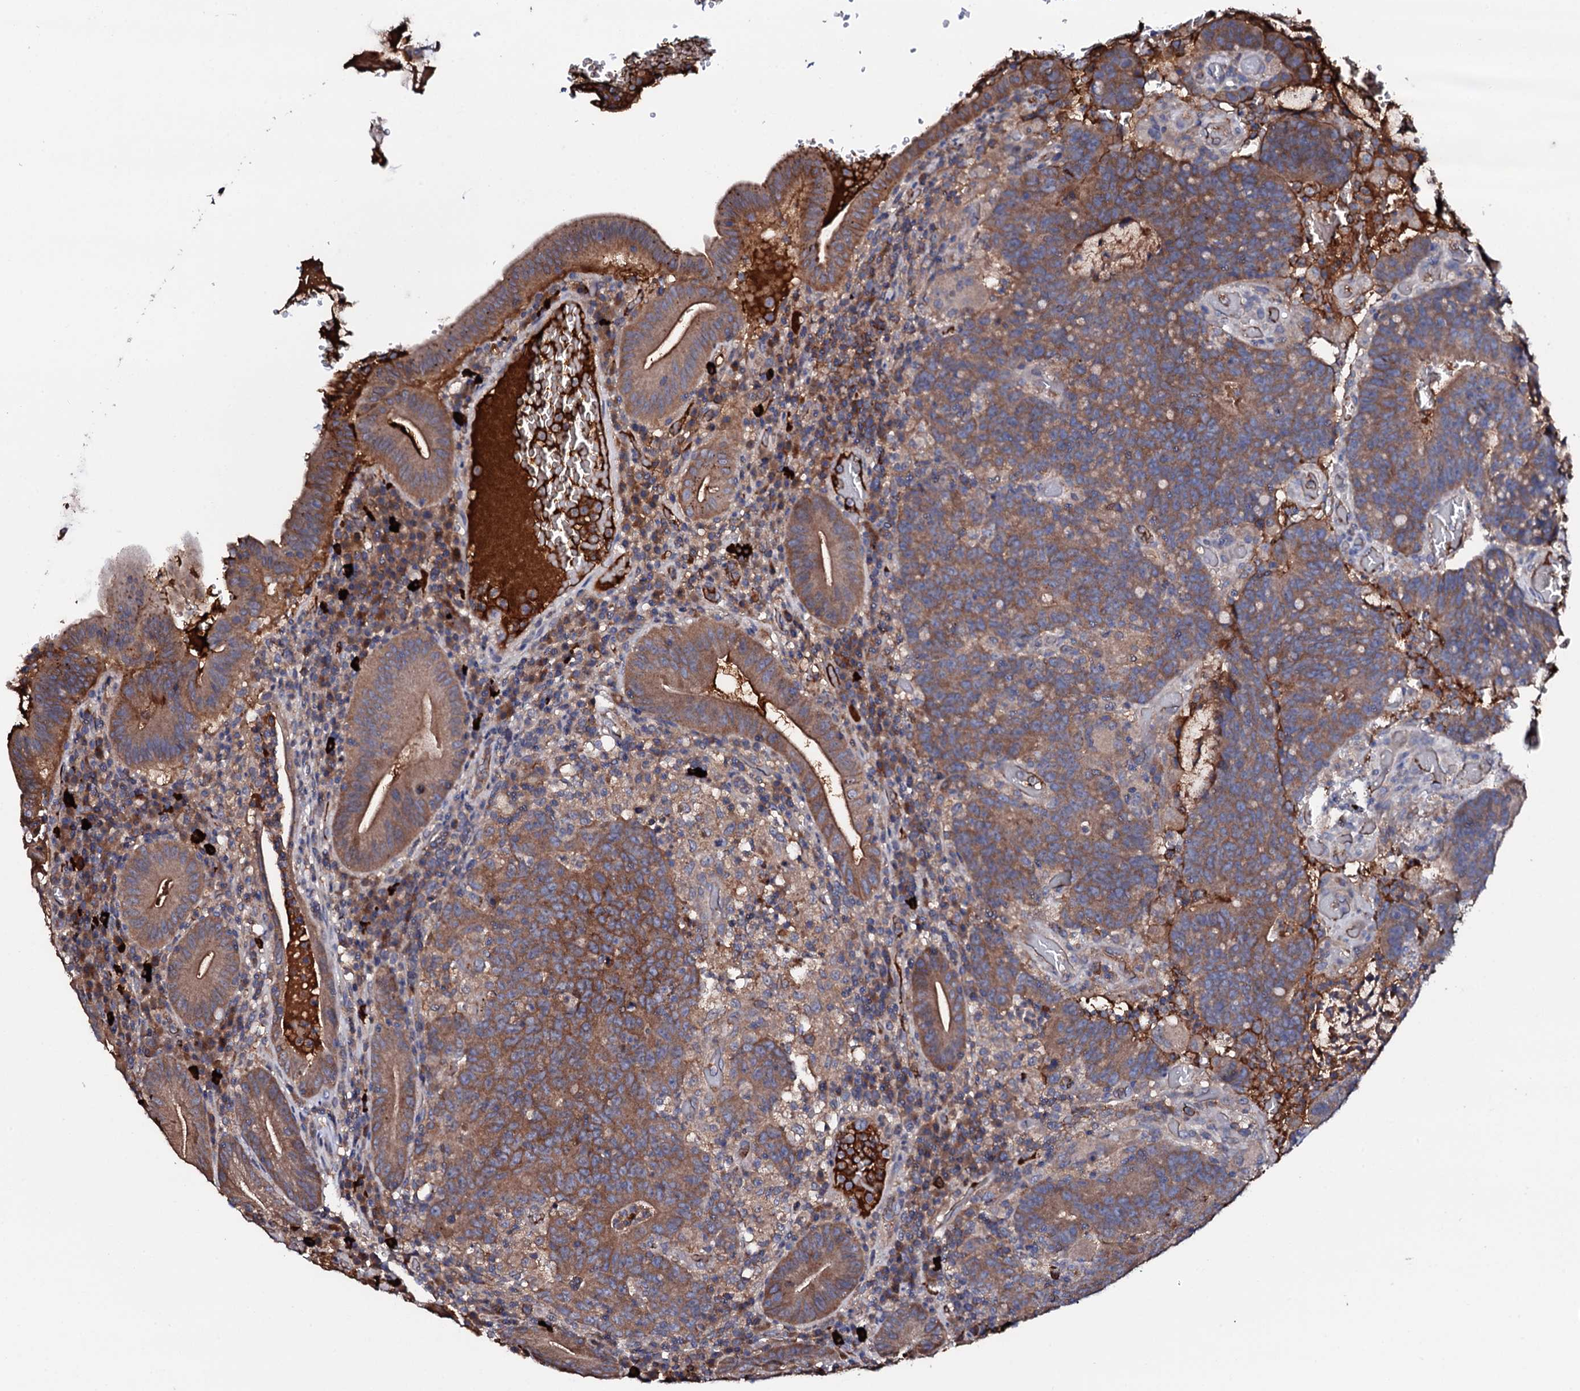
{"staining": {"intensity": "moderate", "quantity": ">75%", "location": "cytoplasmic/membranous"}, "tissue": "colorectal cancer", "cell_type": "Tumor cells", "image_type": "cancer", "snomed": [{"axis": "morphology", "description": "Normal tissue, NOS"}, {"axis": "morphology", "description": "Adenocarcinoma, NOS"}, {"axis": "topography", "description": "Colon"}], "caption": "Immunohistochemistry (IHC) histopathology image of adenocarcinoma (colorectal) stained for a protein (brown), which shows medium levels of moderate cytoplasmic/membranous staining in approximately >75% of tumor cells.", "gene": "TCAF2", "patient": {"sex": "female", "age": 75}}